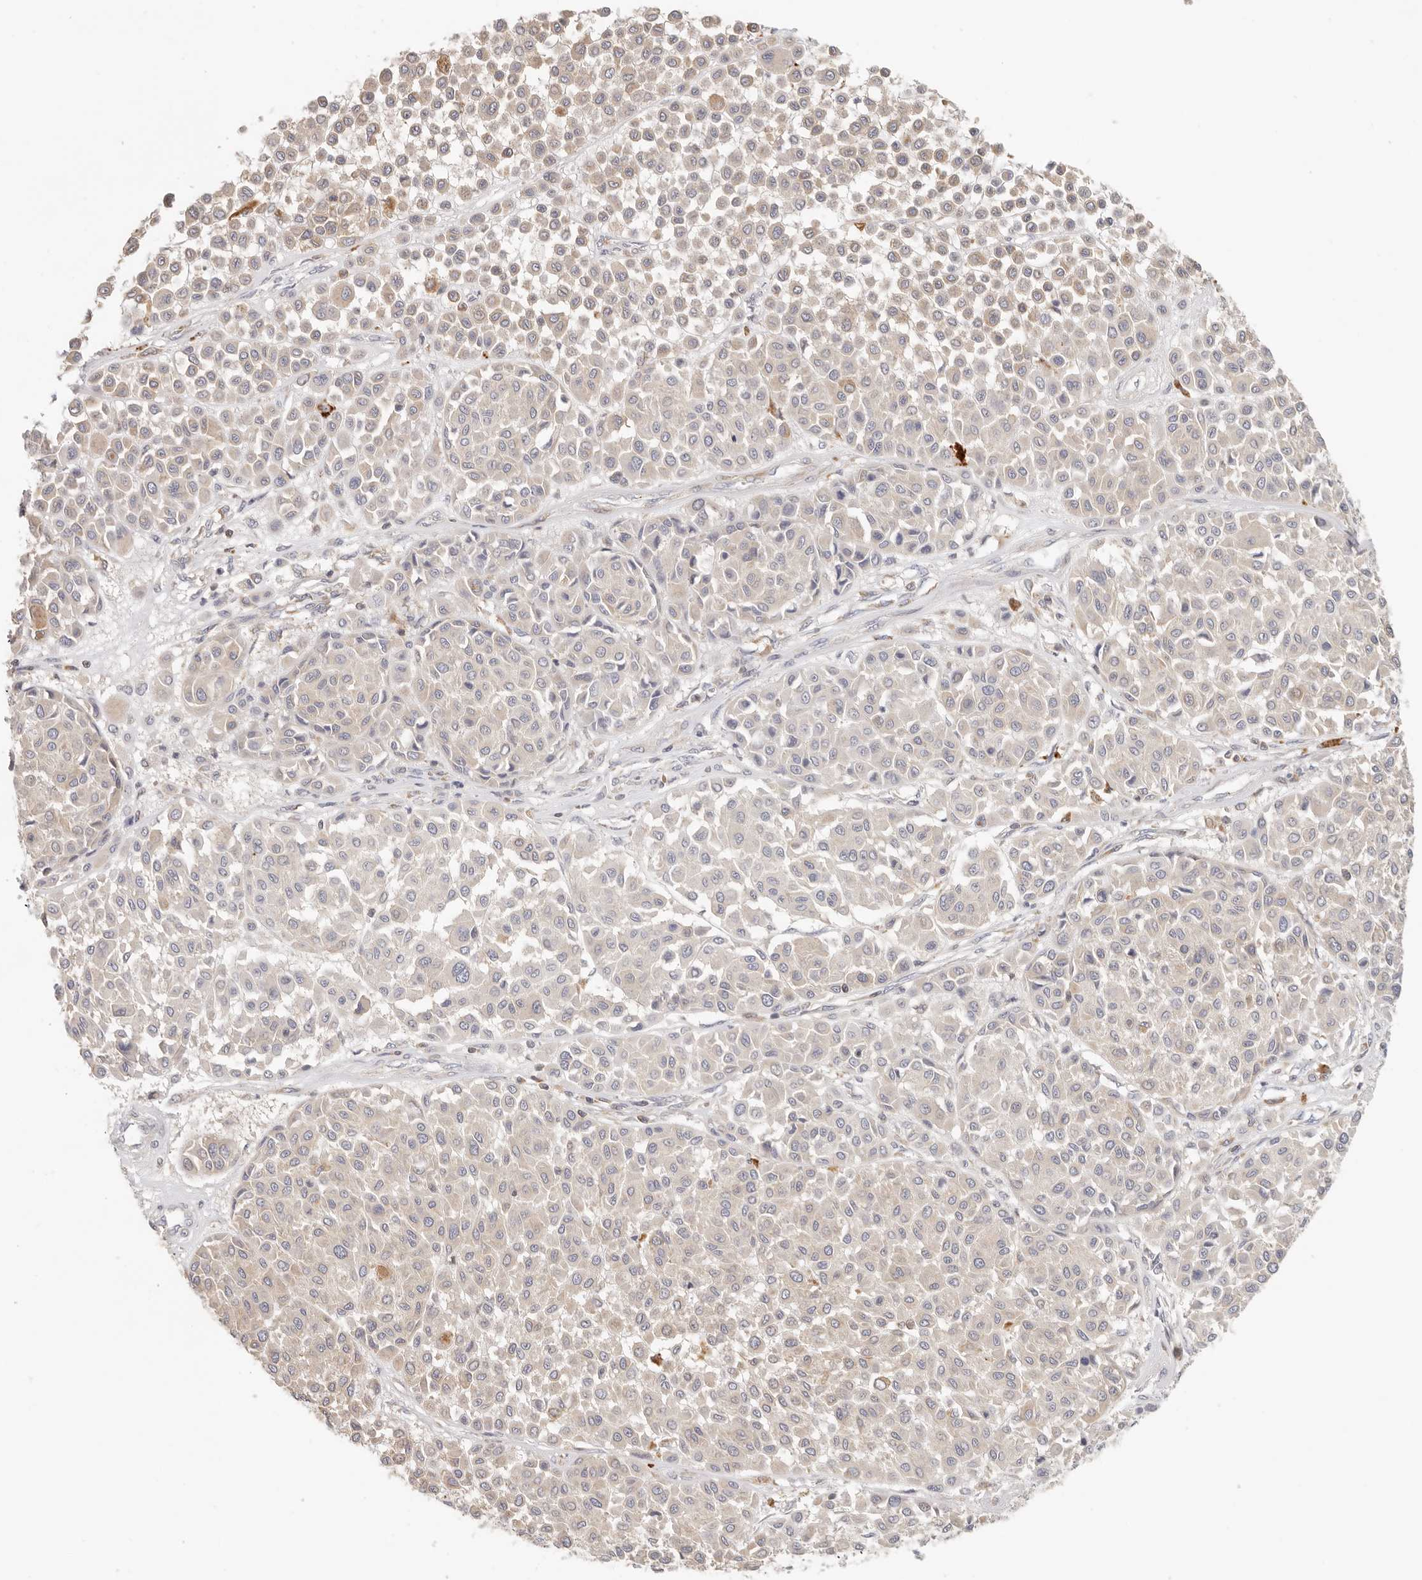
{"staining": {"intensity": "weak", "quantity": "<25%", "location": "cytoplasmic/membranous"}, "tissue": "melanoma", "cell_type": "Tumor cells", "image_type": "cancer", "snomed": [{"axis": "morphology", "description": "Malignant melanoma, Metastatic site"}, {"axis": "topography", "description": "Soft tissue"}], "caption": "A photomicrograph of malignant melanoma (metastatic site) stained for a protein shows no brown staining in tumor cells.", "gene": "ANXA9", "patient": {"sex": "male", "age": 41}}